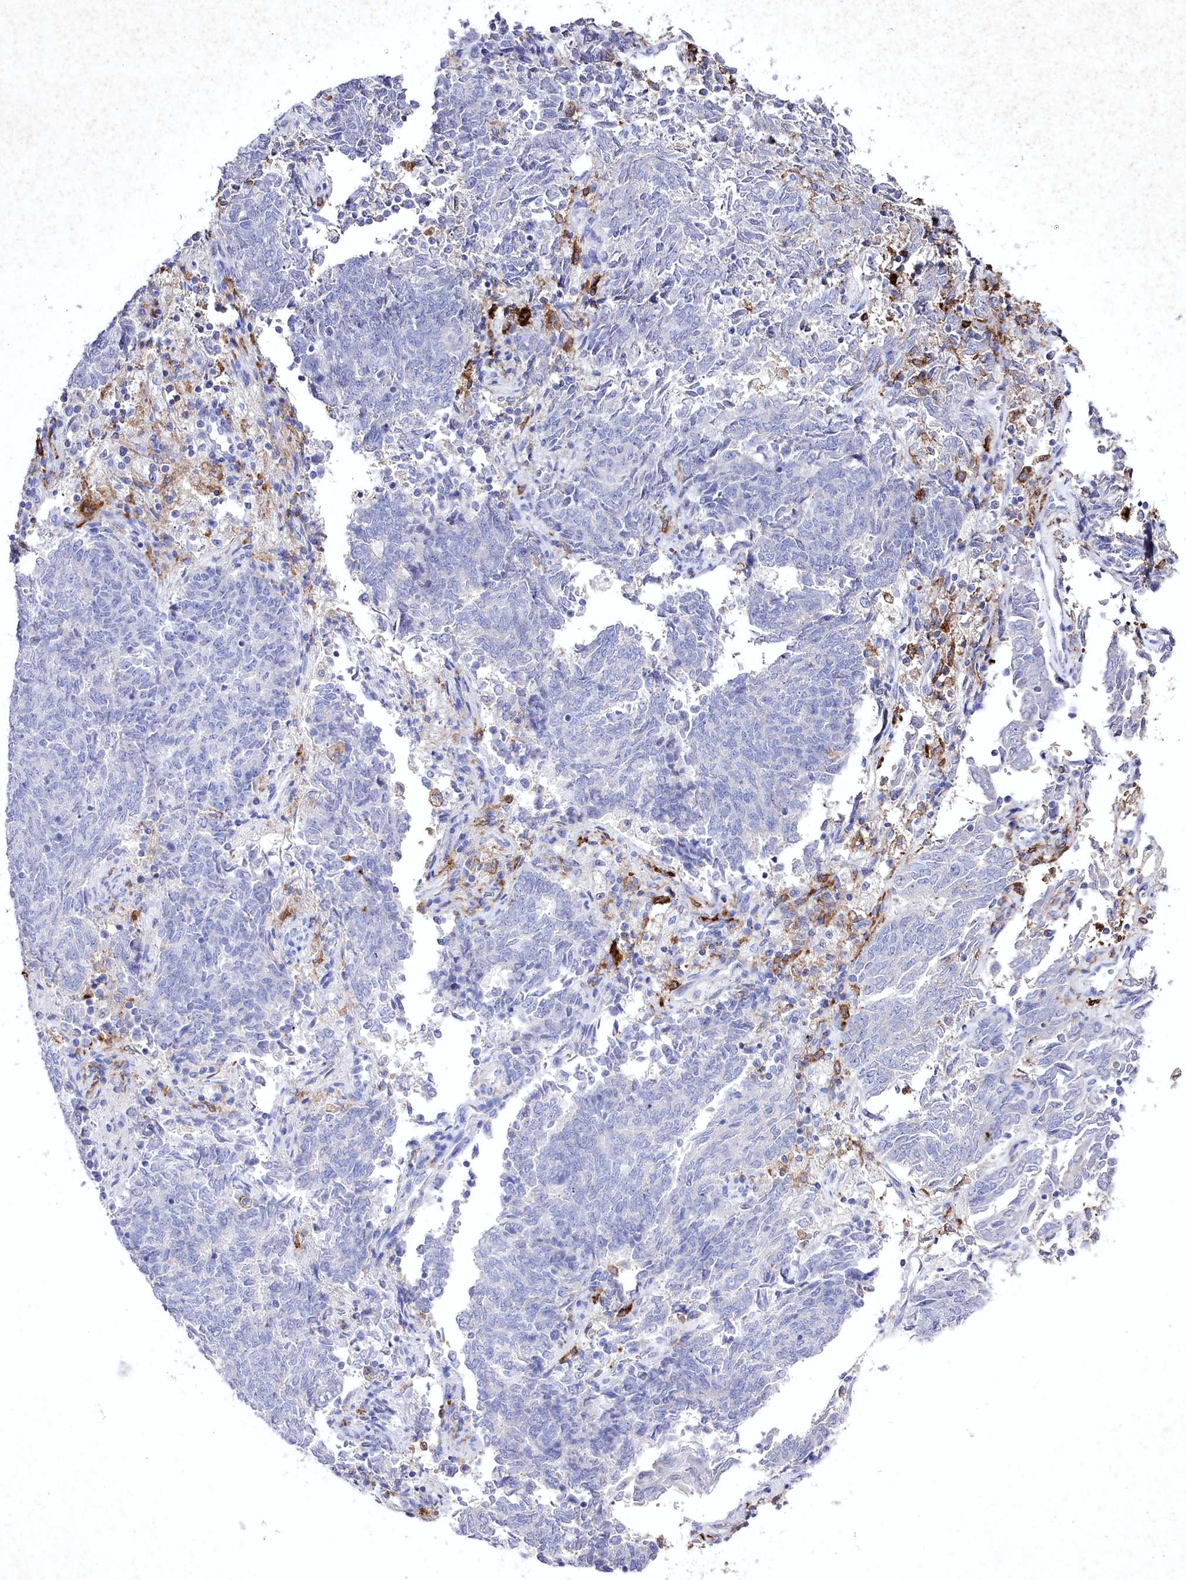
{"staining": {"intensity": "negative", "quantity": "none", "location": "none"}, "tissue": "endometrial cancer", "cell_type": "Tumor cells", "image_type": "cancer", "snomed": [{"axis": "morphology", "description": "Adenocarcinoma, NOS"}, {"axis": "topography", "description": "Endometrium"}], "caption": "An immunohistochemistry (IHC) image of endometrial cancer is shown. There is no staining in tumor cells of endometrial cancer.", "gene": "CLEC4M", "patient": {"sex": "female", "age": 80}}